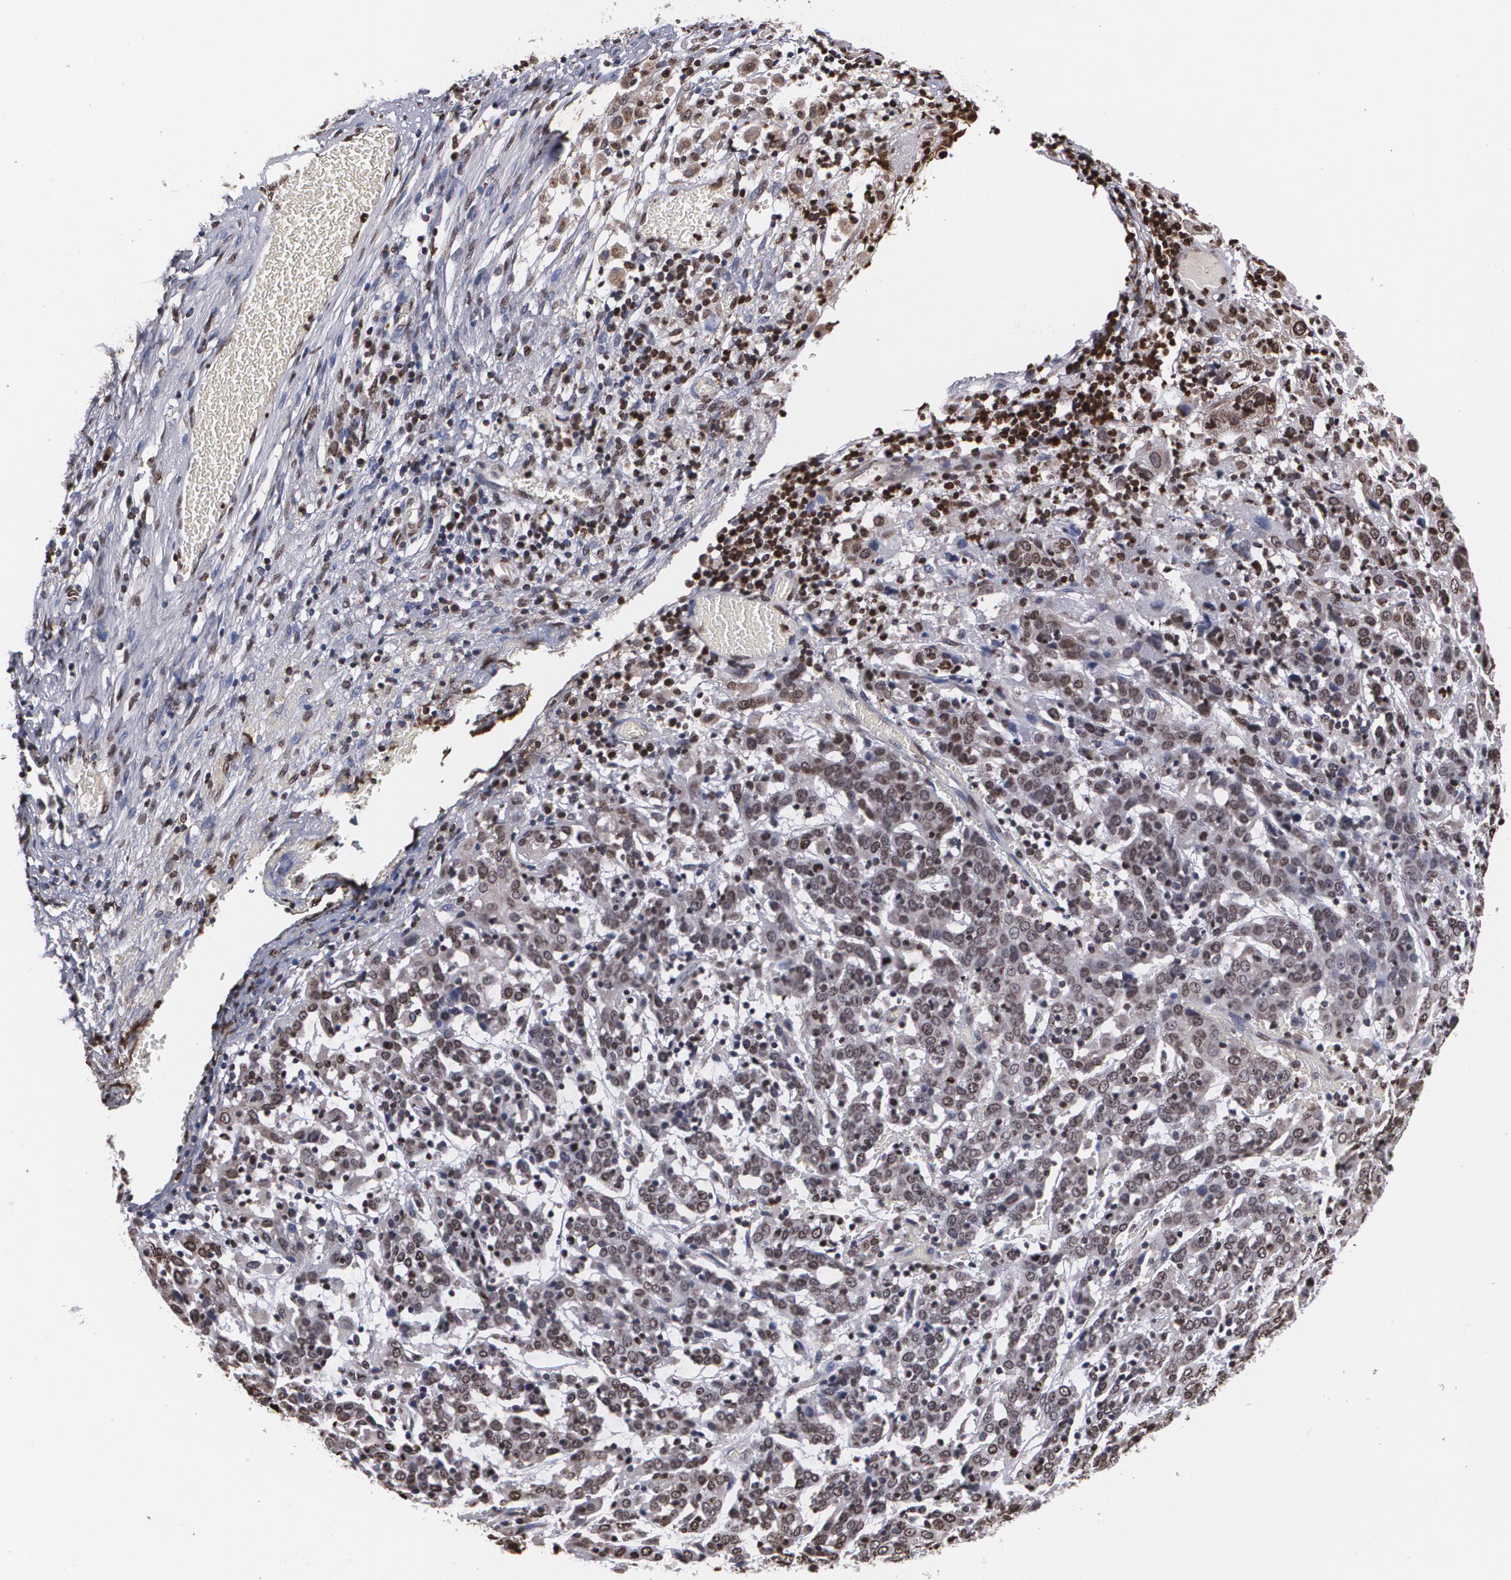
{"staining": {"intensity": "weak", "quantity": "25%-75%", "location": "cytoplasmic/membranous,nuclear"}, "tissue": "cervical cancer", "cell_type": "Tumor cells", "image_type": "cancer", "snomed": [{"axis": "morphology", "description": "Normal tissue, NOS"}, {"axis": "morphology", "description": "Squamous cell carcinoma, NOS"}, {"axis": "topography", "description": "Cervix"}], "caption": "There is low levels of weak cytoplasmic/membranous and nuclear staining in tumor cells of cervical cancer, as demonstrated by immunohistochemical staining (brown color).", "gene": "MVP", "patient": {"sex": "female", "age": 67}}